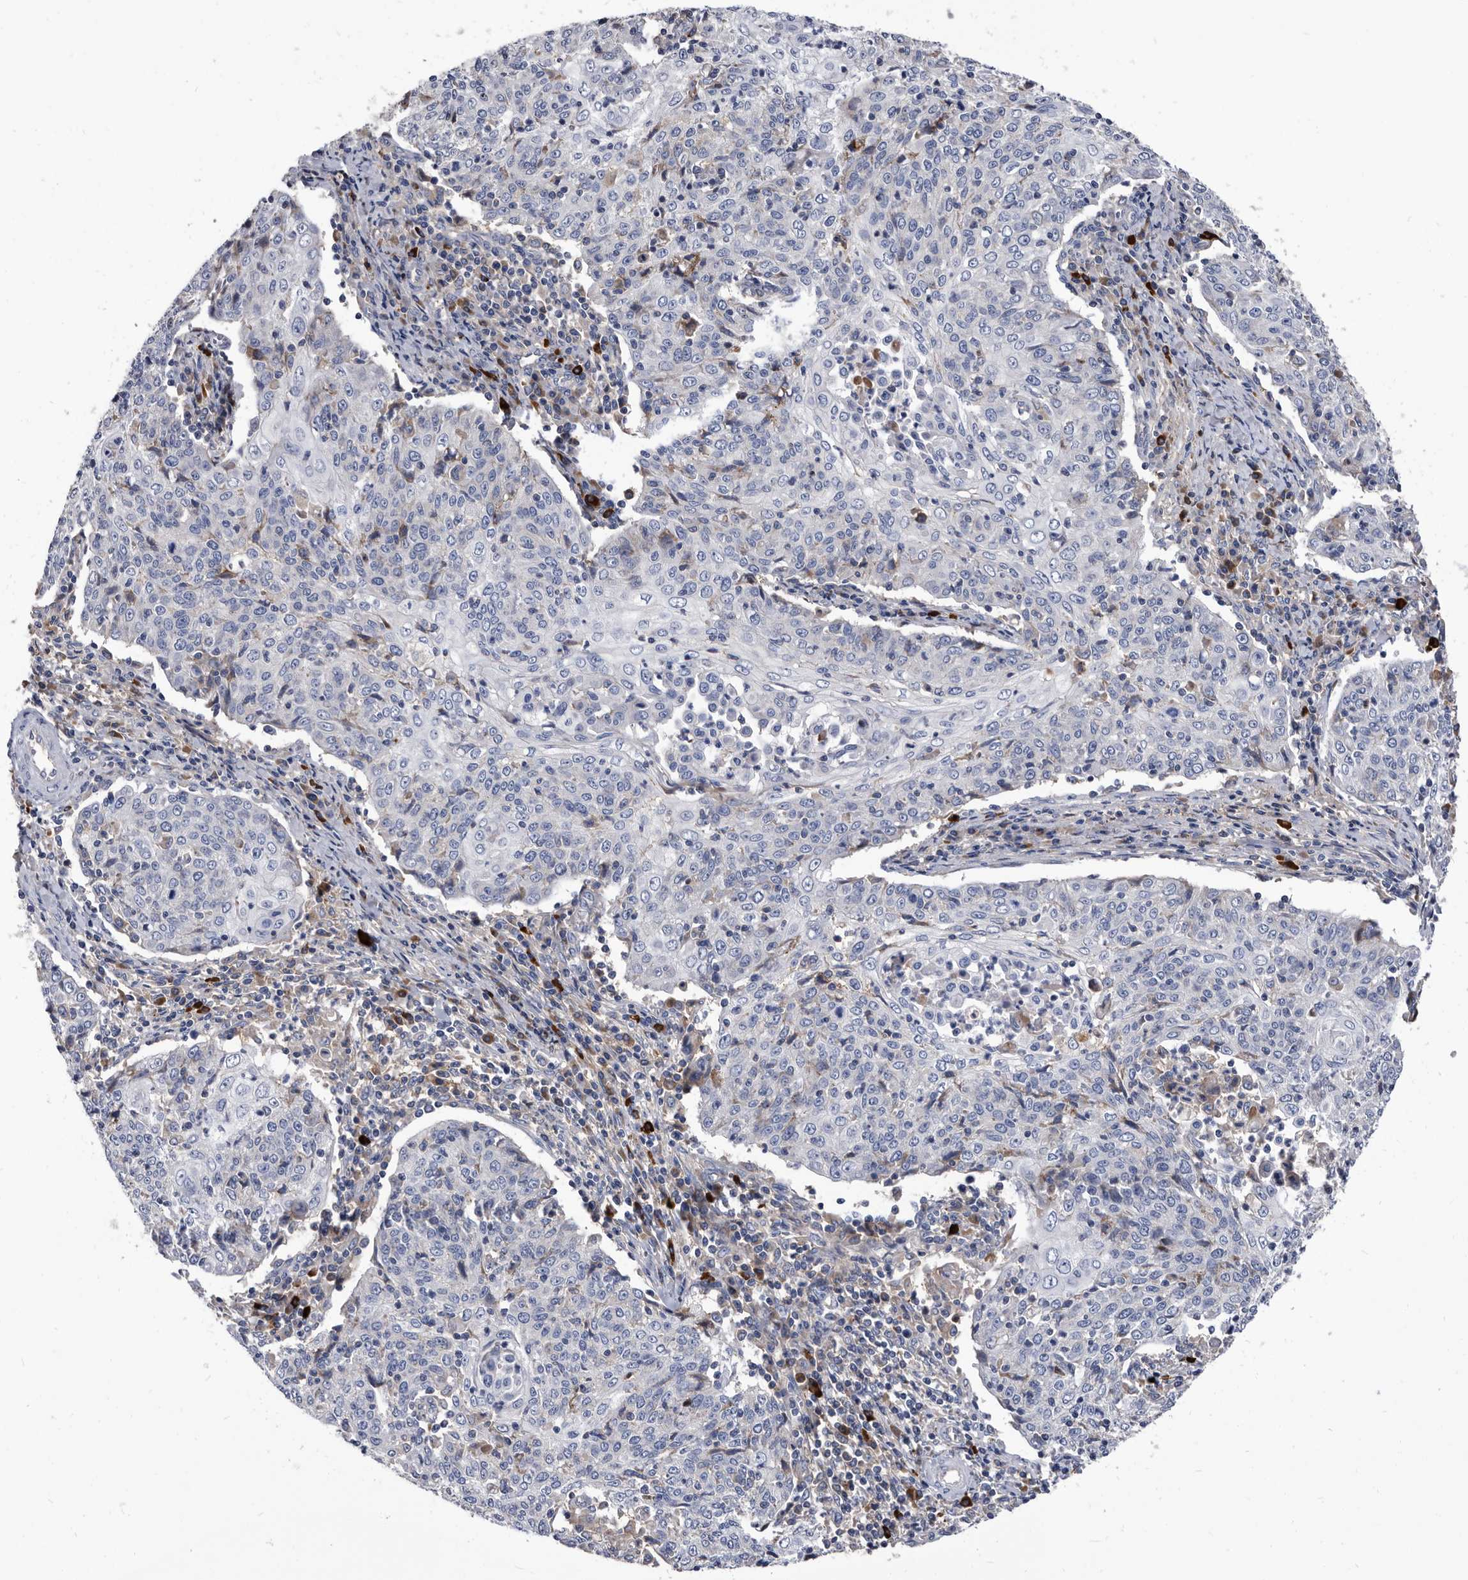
{"staining": {"intensity": "negative", "quantity": "none", "location": "none"}, "tissue": "cervical cancer", "cell_type": "Tumor cells", "image_type": "cancer", "snomed": [{"axis": "morphology", "description": "Squamous cell carcinoma, NOS"}, {"axis": "topography", "description": "Cervix"}], "caption": "Protein analysis of cervical cancer displays no significant positivity in tumor cells.", "gene": "DTNBP1", "patient": {"sex": "female", "age": 48}}